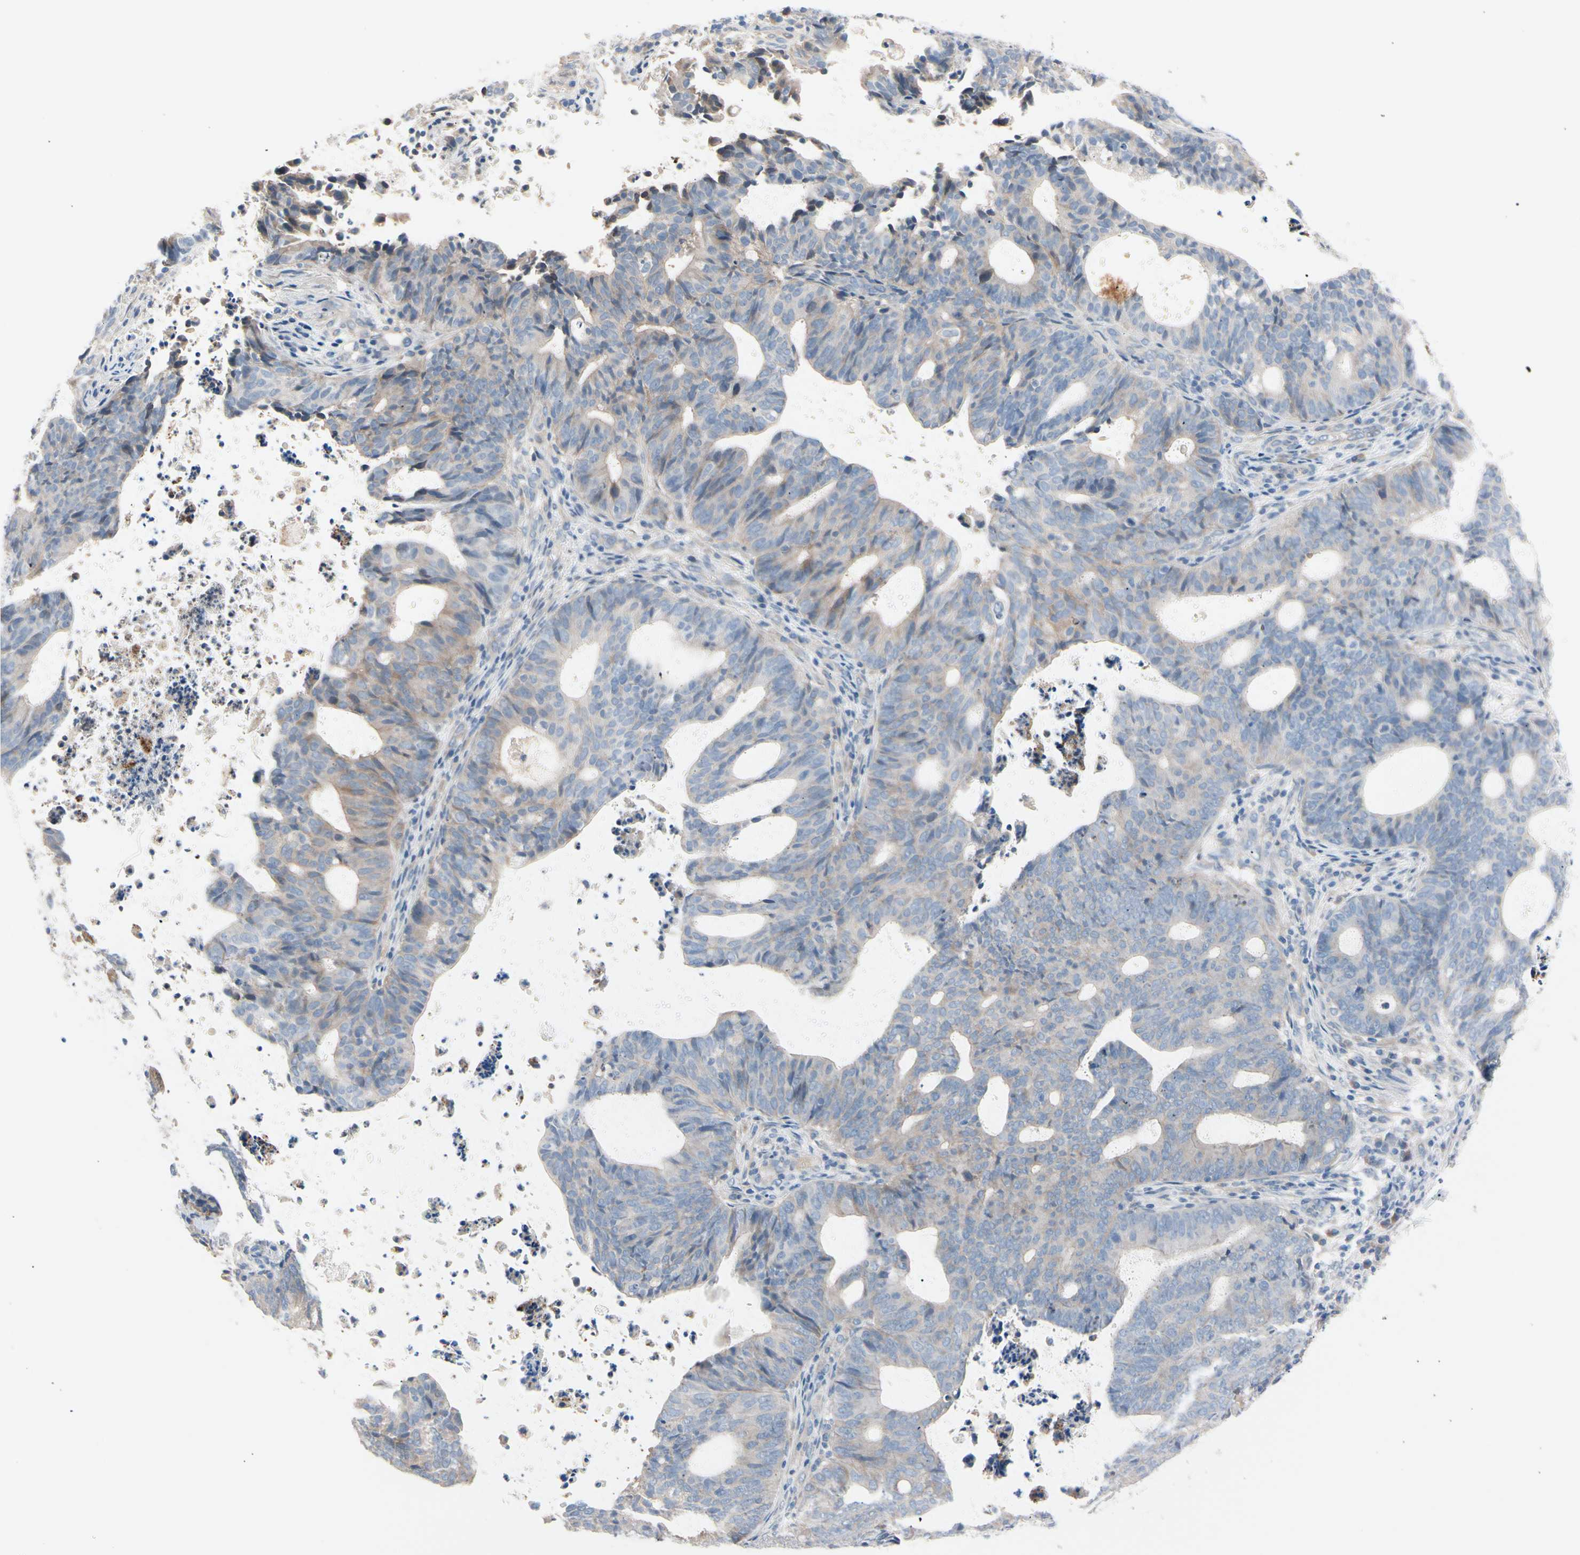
{"staining": {"intensity": "weak", "quantity": "25%-75%", "location": "cytoplasmic/membranous"}, "tissue": "endometrial cancer", "cell_type": "Tumor cells", "image_type": "cancer", "snomed": [{"axis": "morphology", "description": "Adenocarcinoma, NOS"}, {"axis": "topography", "description": "Uterus"}], "caption": "The micrograph demonstrates immunohistochemical staining of adenocarcinoma (endometrial). There is weak cytoplasmic/membranous positivity is appreciated in about 25%-75% of tumor cells. Using DAB (brown) and hematoxylin (blue) stains, captured at high magnification using brightfield microscopy.", "gene": "CASQ1", "patient": {"sex": "female", "age": 83}}